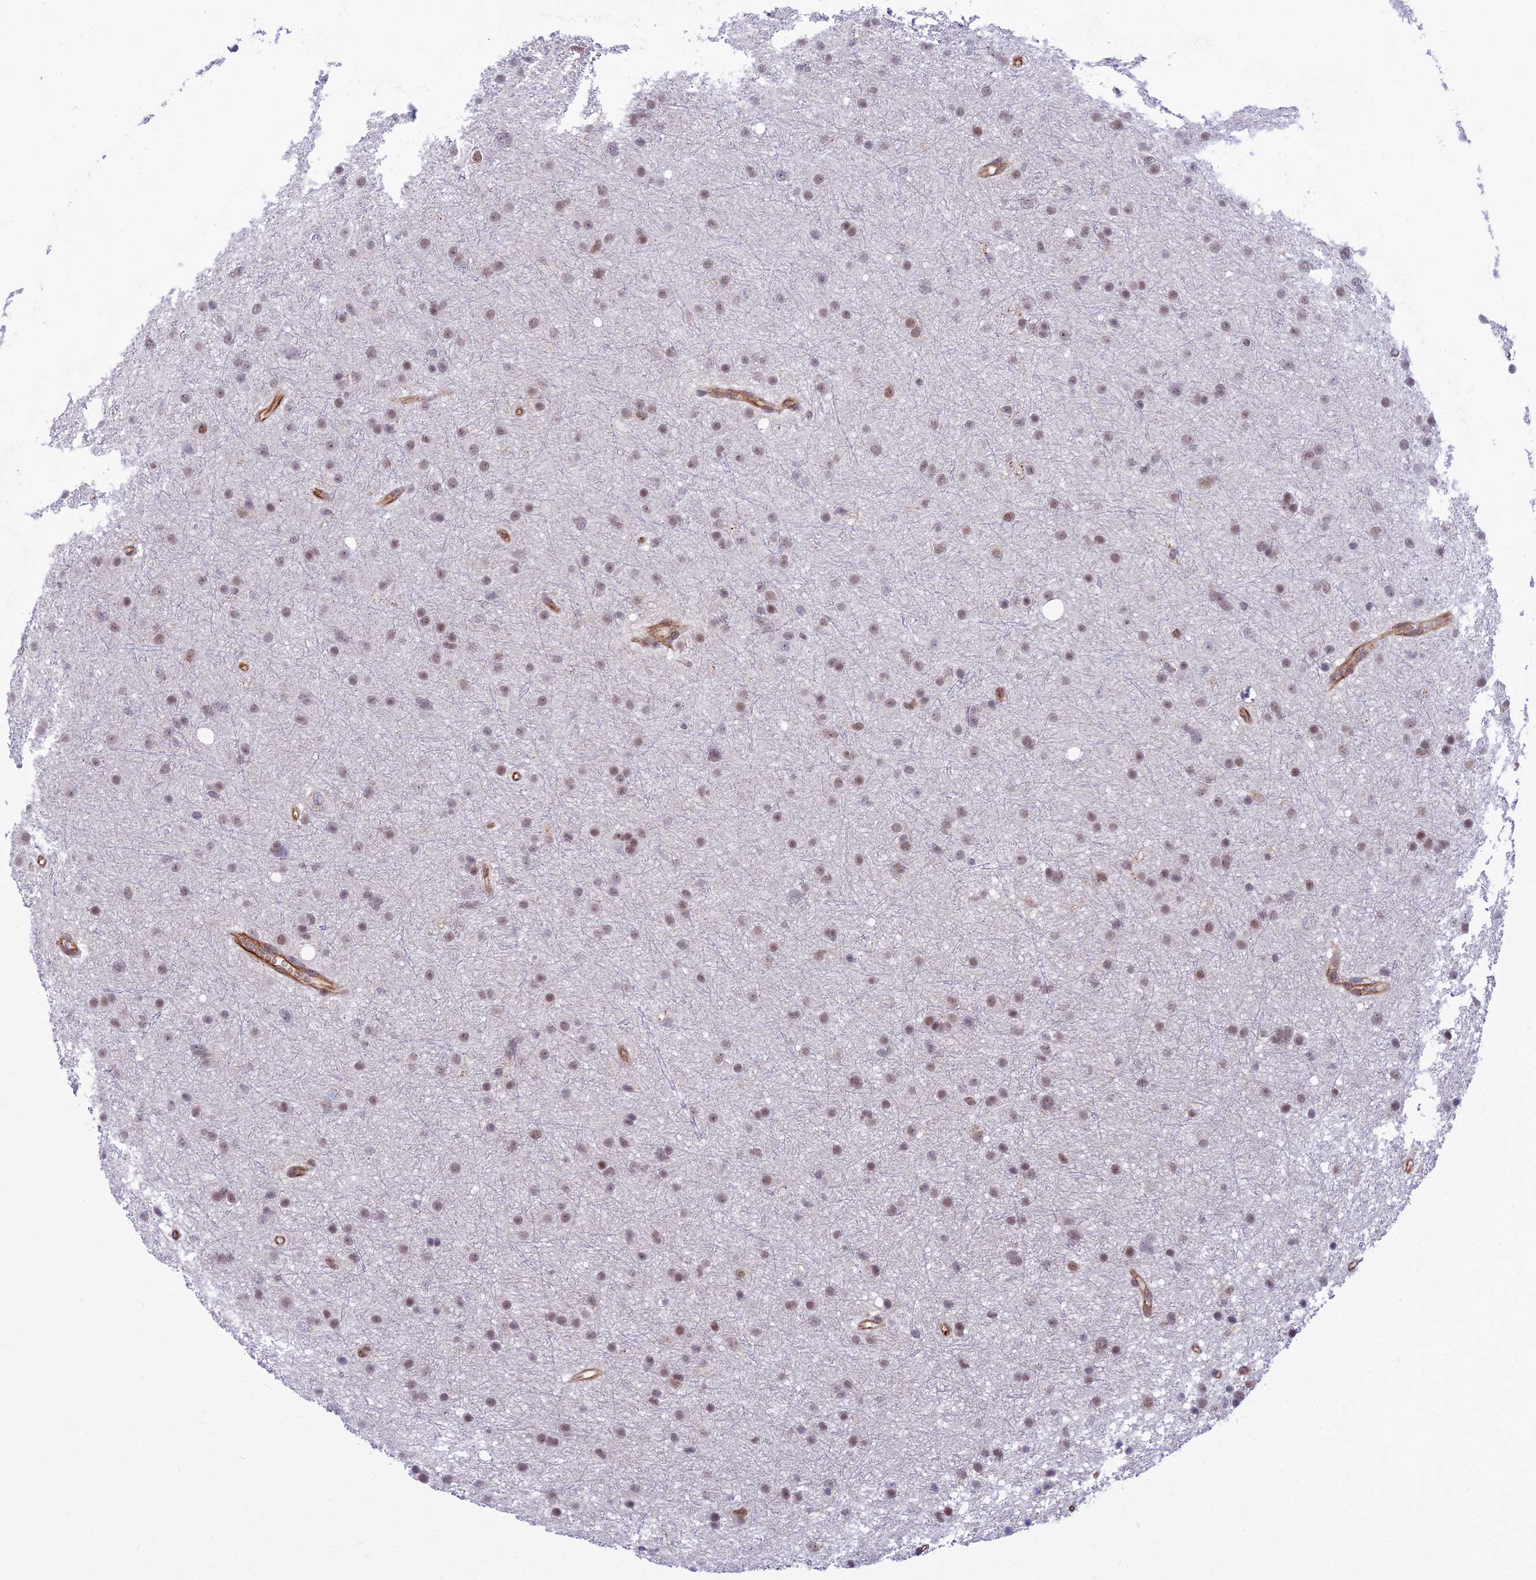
{"staining": {"intensity": "moderate", "quantity": ">75%", "location": "nuclear"}, "tissue": "glioma", "cell_type": "Tumor cells", "image_type": "cancer", "snomed": [{"axis": "morphology", "description": "Glioma, malignant, Low grade"}, {"axis": "topography", "description": "Cerebral cortex"}], "caption": "Tumor cells exhibit moderate nuclear staining in approximately >75% of cells in malignant low-grade glioma.", "gene": "SAPCD2", "patient": {"sex": "female", "age": 39}}